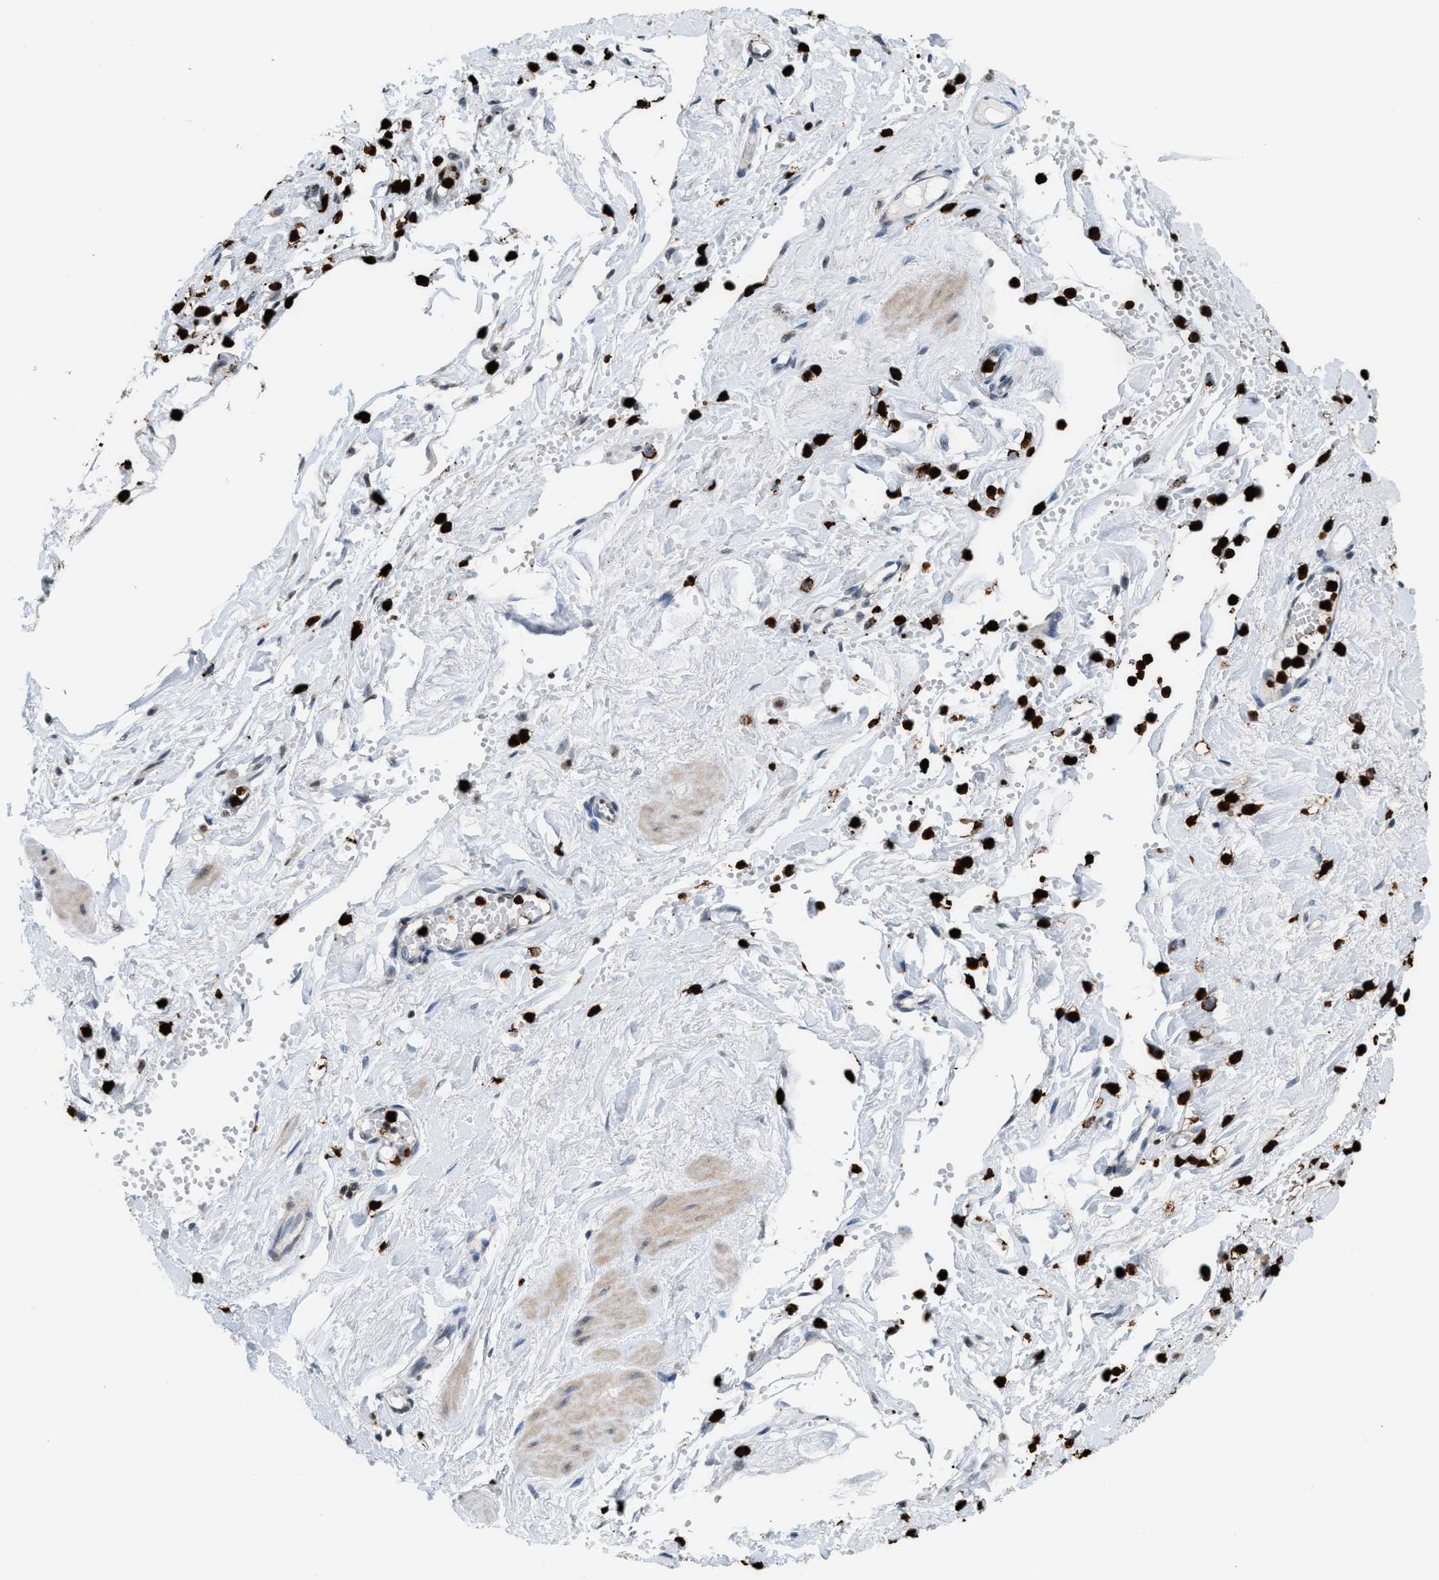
{"staining": {"intensity": "weak", "quantity": "25%-75%", "location": "cytoplasmic/membranous"}, "tissue": "adipose tissue", "cell_type": "Adipocytes", "image_type": "normal", "snomed": [{"axis": "morphology", "description": "Normal tissue, NOS"}, {"axis": "topography", "description": "Soft tissue"}], "caption": "A high-resolution histopathology image shows immunohistochemistry (IHC) staining of unremarkable adipose tissue, which demonstrates weak cytoplasmic/membranous staining in about 25%-75% of adipocytes.", "gene": "PRUNE2", "patient": {"sex": "male", "age": 72}}